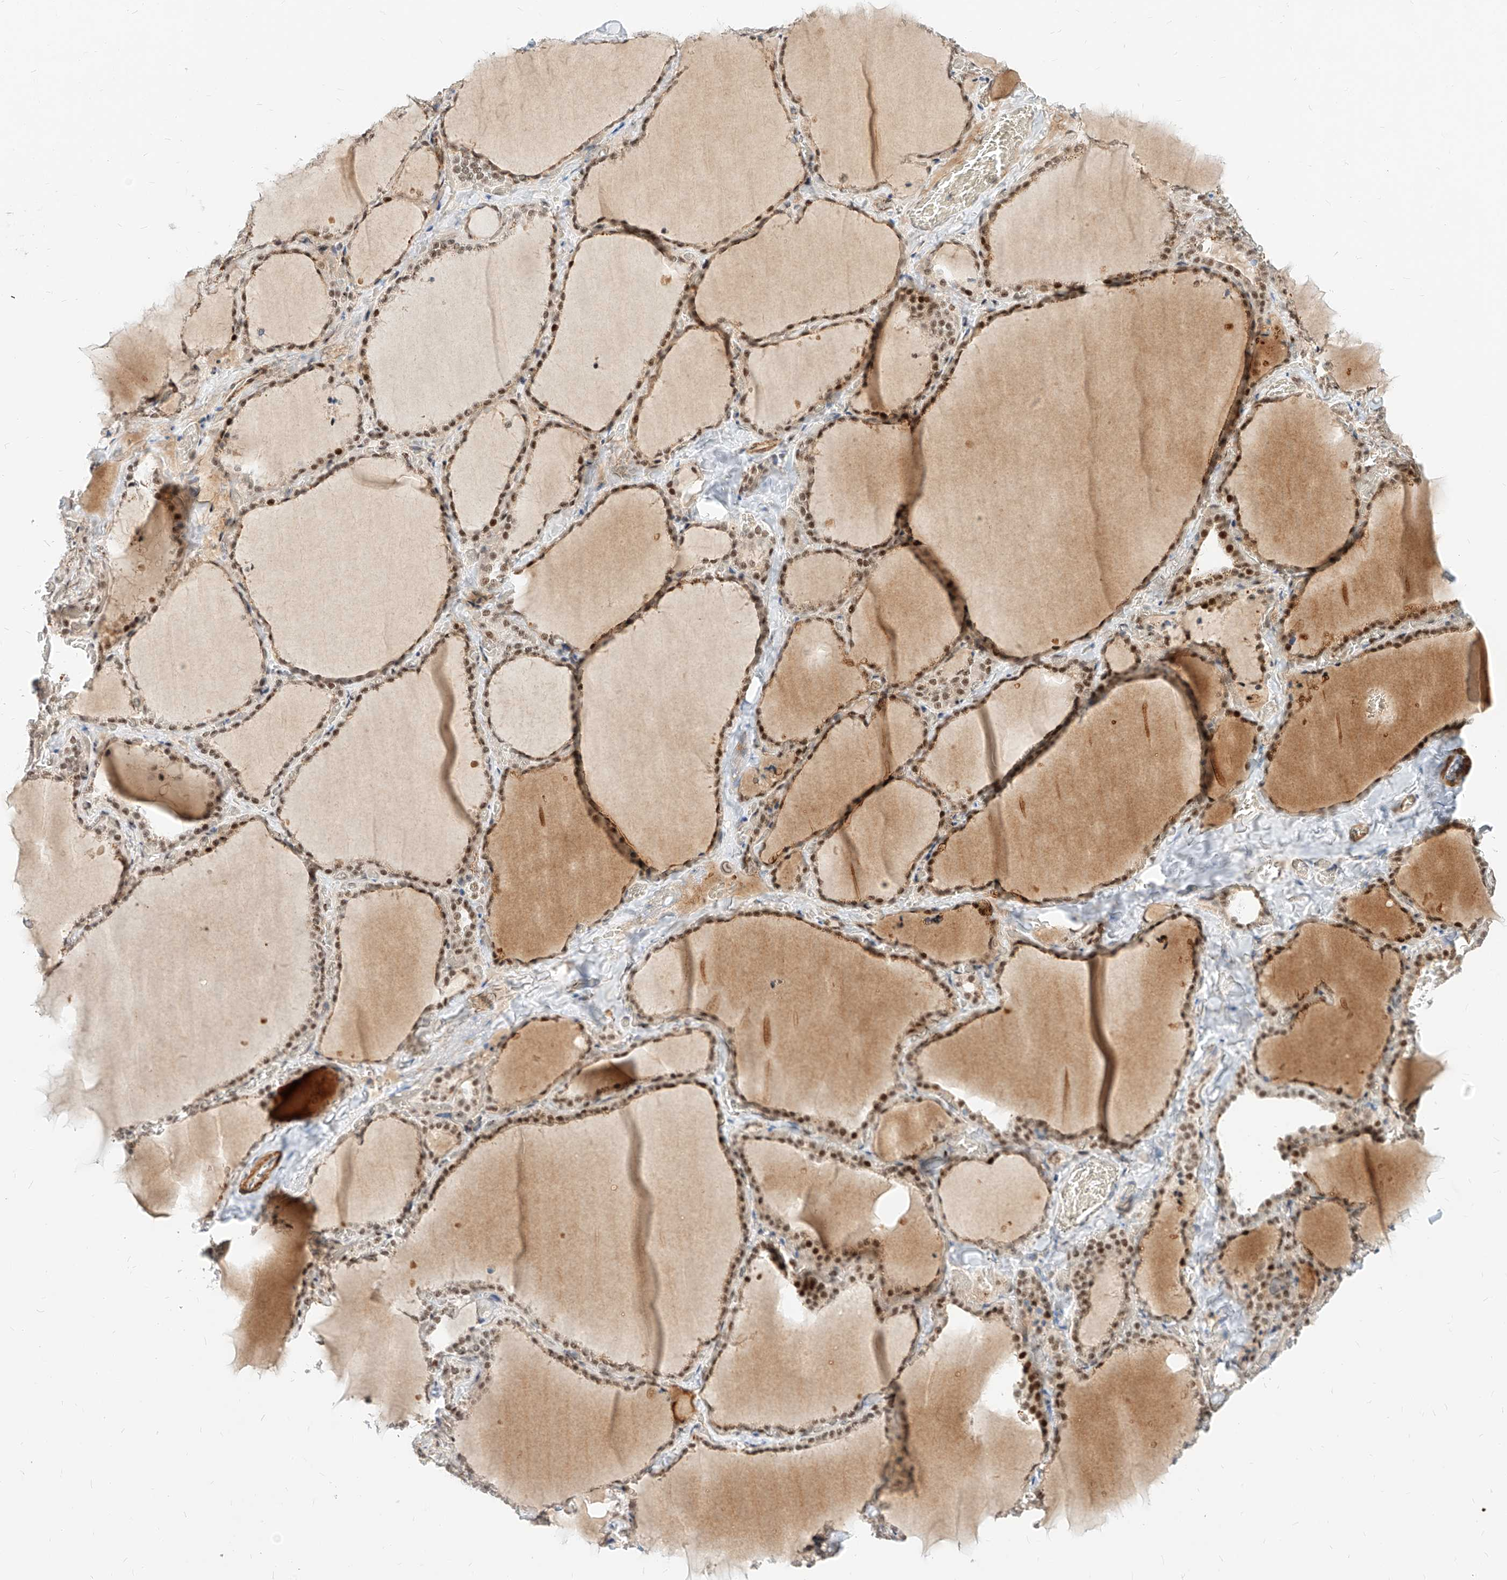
{"staining": {"intensity": "moderate", "quantity": ">75%", "location": "nuclear"}, "tissue": "thyroid gland", "cell_type": "Glandular cells", "image_type": "normal", "snomed": [{"axis": "morphology", "description": "Normal tissue, NOS"}, {"axis": "topography", "description": "Thyroid gland"}], "caption": "An immunohistochemistry photomicrograph of benign tissue is shown. Protein staining in brown shows moderate nuclear positivity in thyroid gland within glandular cells. The protein of interest is stained brown, and the nuclei are stained in blue (DAB IHC with brightfield microscopy, high magnification).", "gene": "CBX8", "patient": {"sex": "female", "age": 22}}